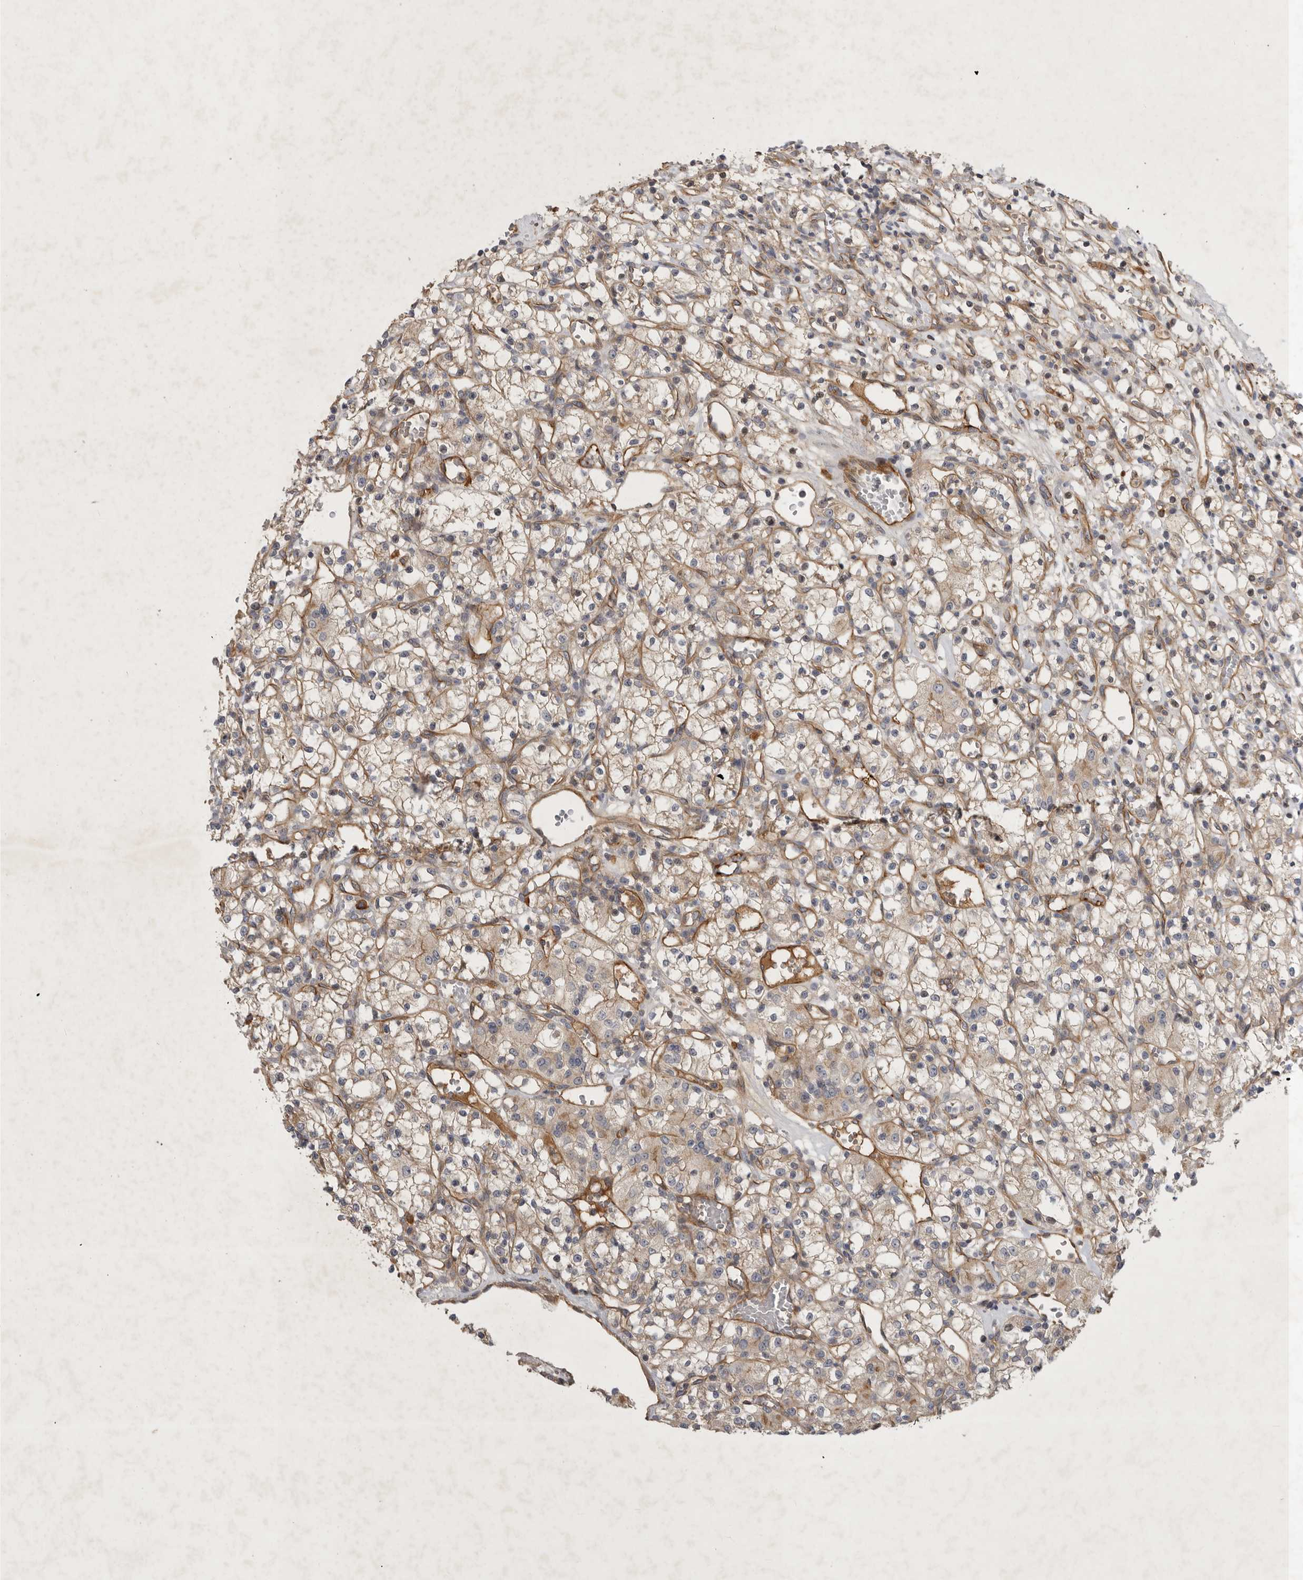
{"staining": {"intensity": "weak", "quantity": "25%-75%", "location": "cytoplasmic/membranous"}, "tissue": "renal cancer", "cell_type": "Tumor cells", "image_type": "cancer", "snomed": [{"axis": "morphology", "description": "Adenocarcinoma, NOS"}, {"axis": "topography", "description": "Kidney"}], "caption": "Brown immunohistochemical staining in human renal cancer (adenocarcinoma) reveals weak cytoplasmic/membranous staining in about 25%-75% of tumor cells. Ihc stains the protein in brown and the nuclei are stained blue.", "gene": "MLPH", "patient": {"sex": "female", "age": 59}}